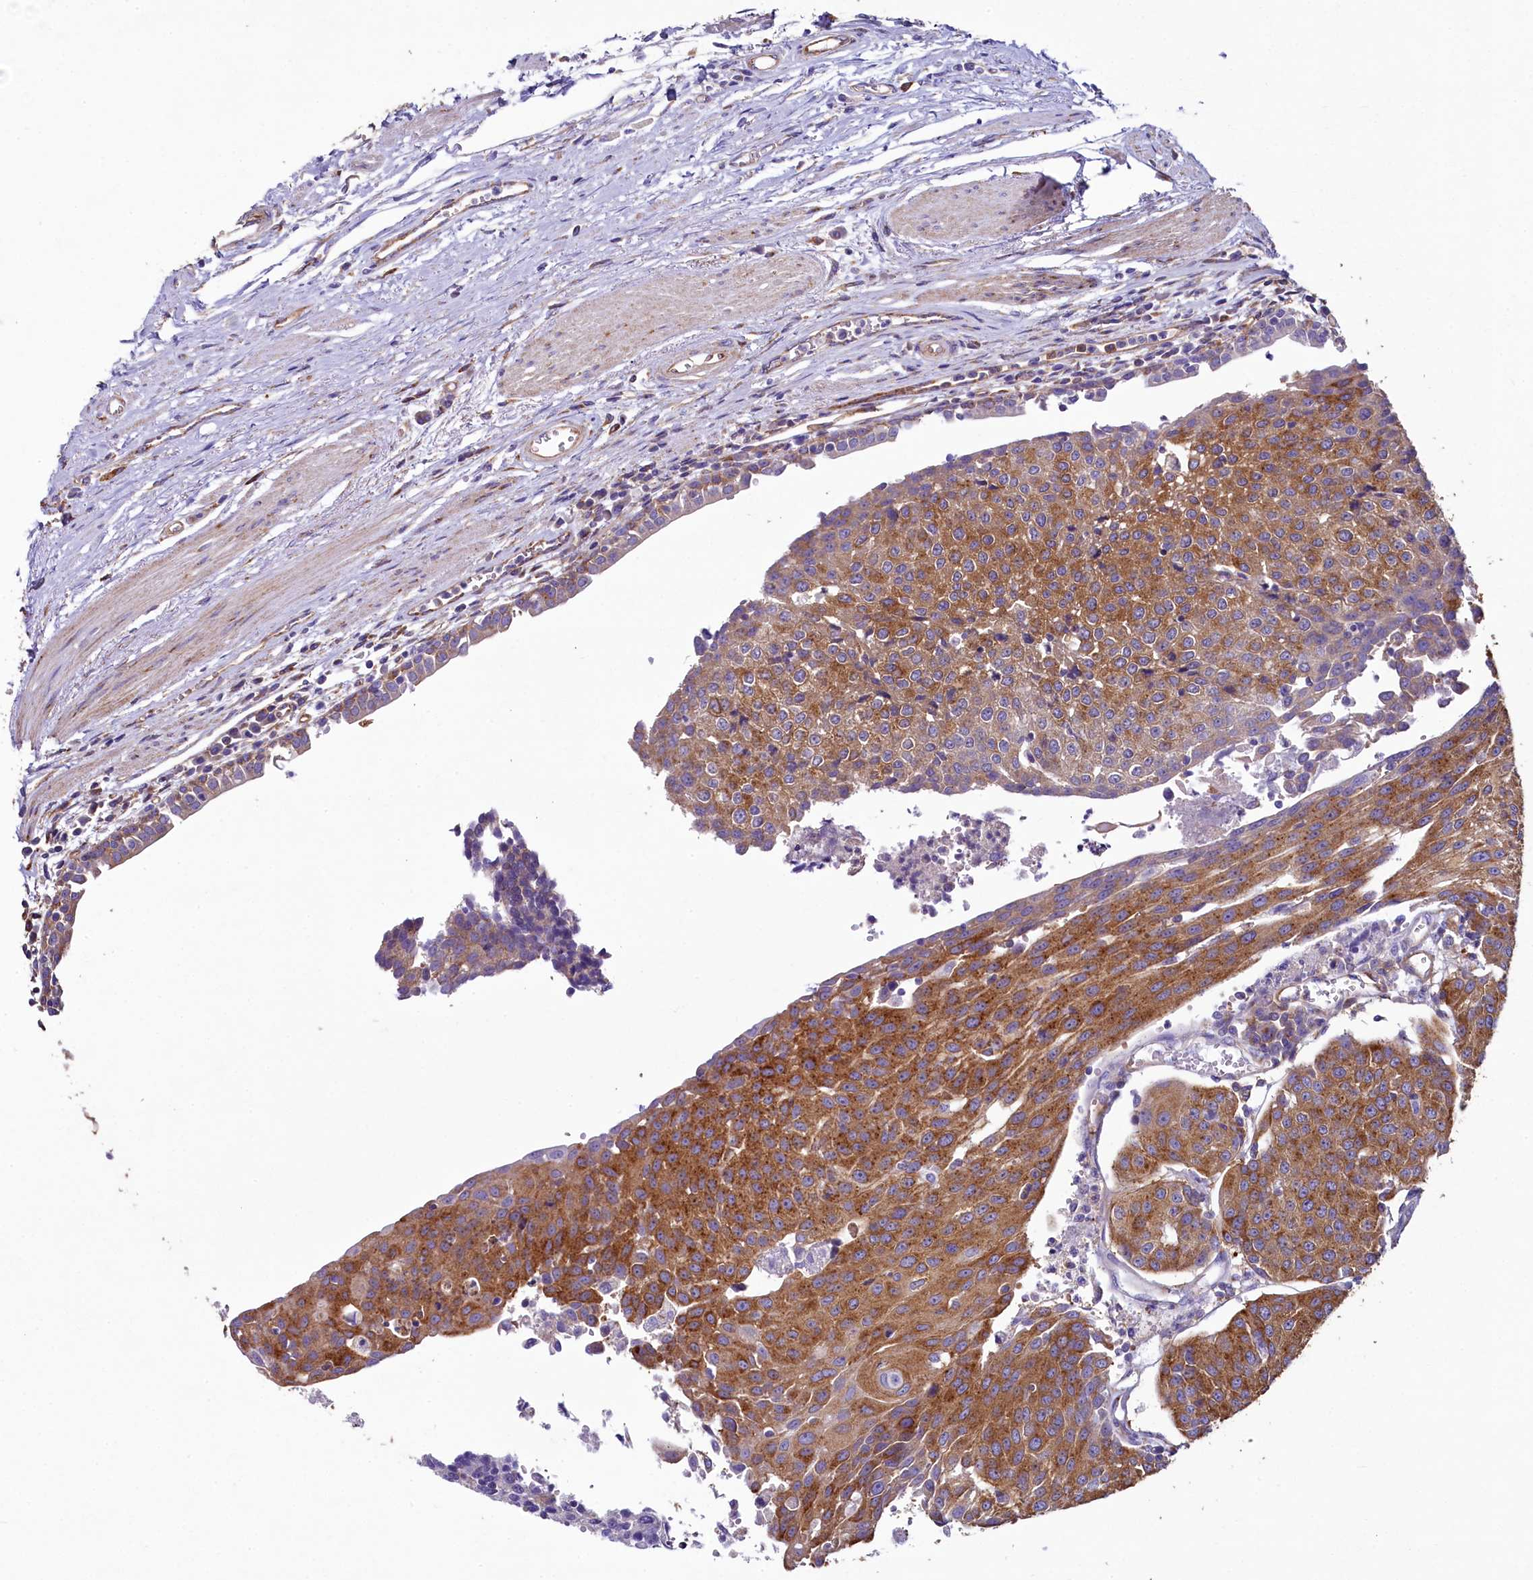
{"staining": {"intensity": "strong", "quantity": ">75%", "location": "cytoplasmic/membranous"}, "tissue": "urothelial cancer", "cell_type": "Tumor cells", "image_type": "cancer", "snomed": [{"axis": "morphology", "description": "Urothelial carcinoma, High grade"}, {"axis": "topography", "description": "Urinary bladder"}], "caption": "IHC image of neoplastic tissue: human high-grade urothelial carcinoma stained using IHC reveals high levels of strong protein expression localized specifically in the cytoplasmic/membranous of tumor cells, appearing as a cytoplasmic/membranous brown color.", "gene": "GPR21", "patient": {"sex": "female", "age": 85}}